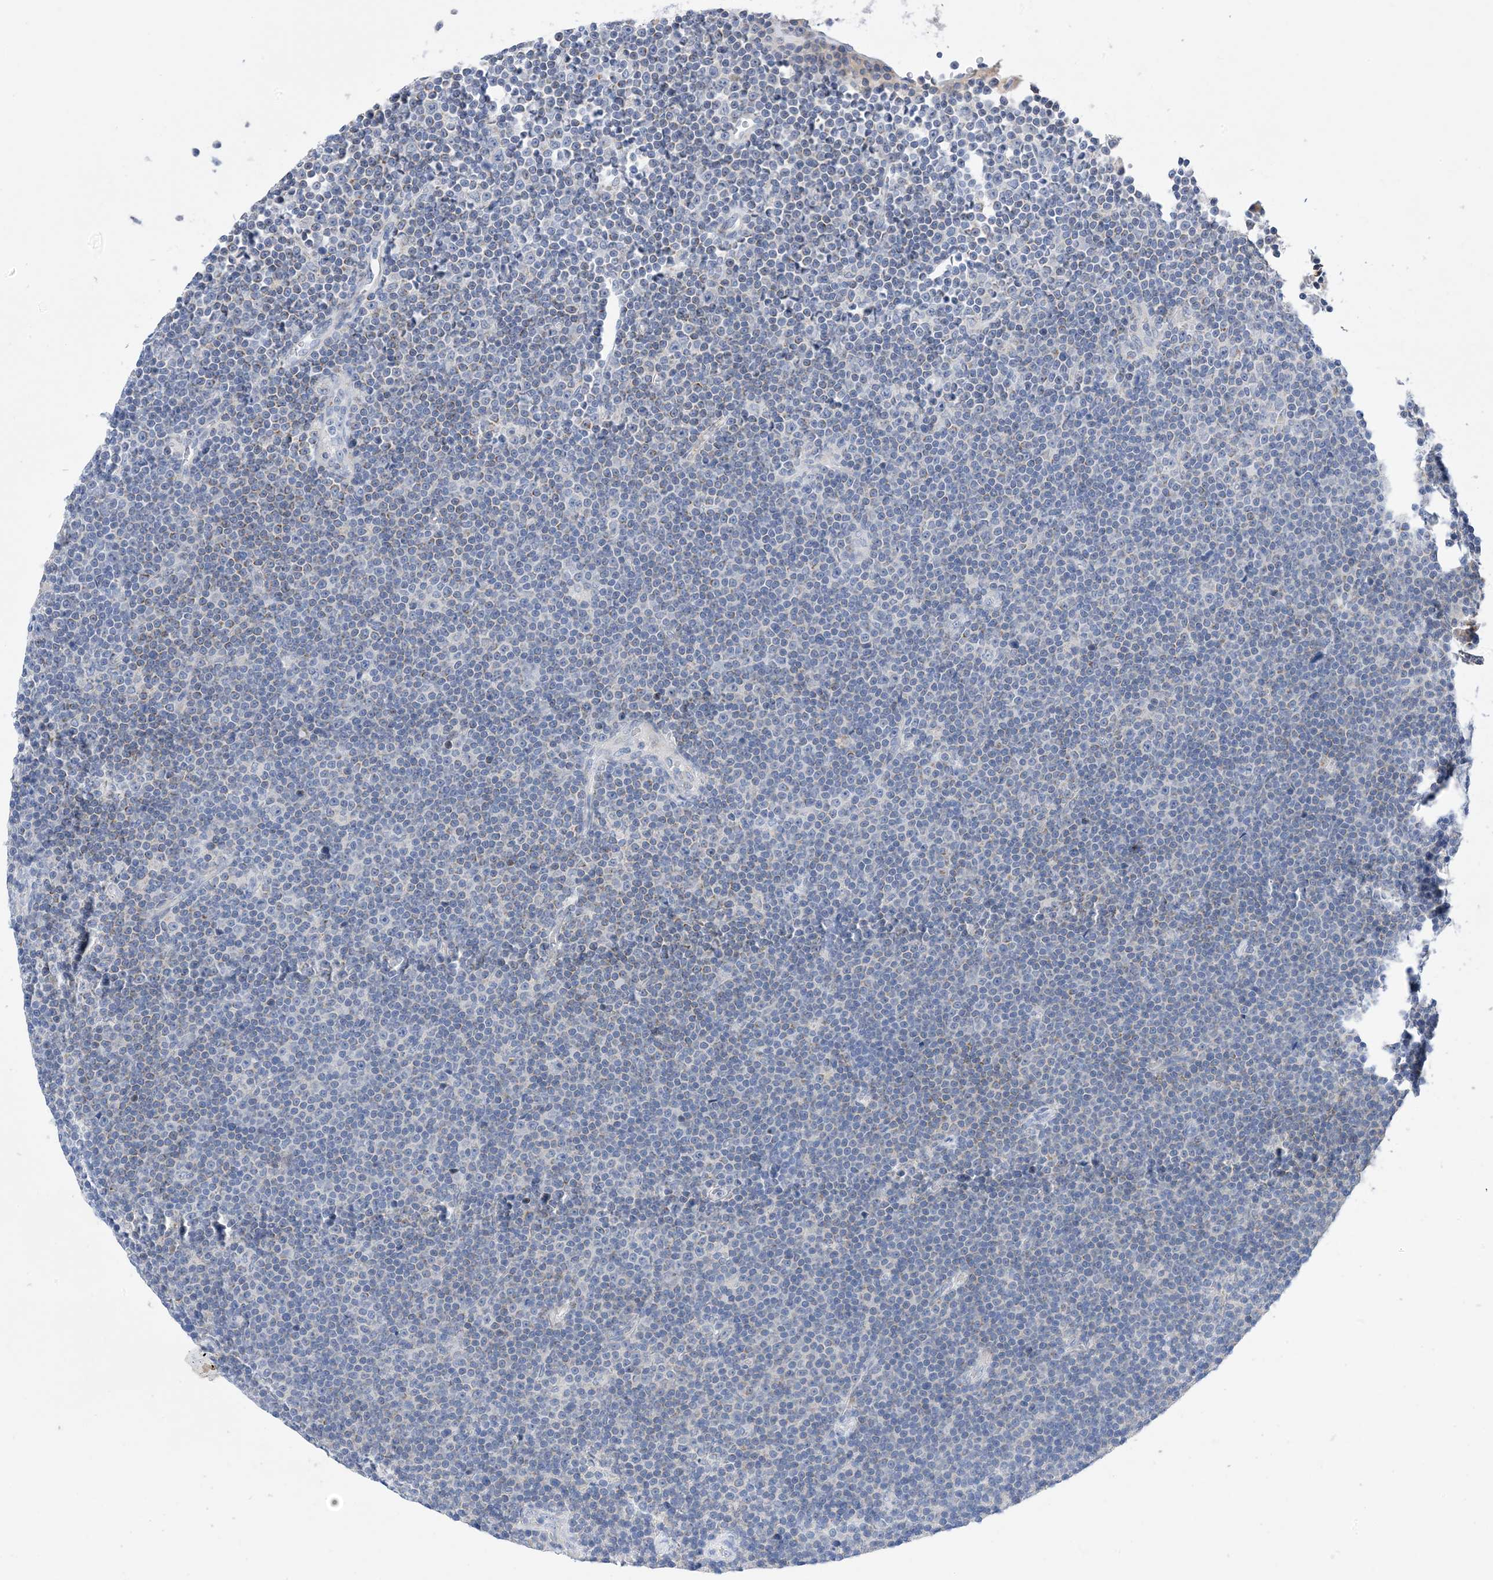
{"staining": {"intensity": "negative", "quantity": "none", "location": "none"}, "tissue": "lymphoma", "cell_type": "Tumor cells", "image_type": "cancer", "snomed": [{"axis": "morphology", "description": "Malignant lymphoma, non-Hodgkin's type, Low grade"}, {"axis": "topography", "description": "Lymph node"}], "caption": "High magnification brightfield microscopy of low-grade malignant lymphoma, non-Hodgkin's type stained with DAB (brown) and counterstained with hematoxylin (blue): tumor cells show no significant staining.", "gene": "PLK4", "patient": {"sex": "female", "age": 67}}